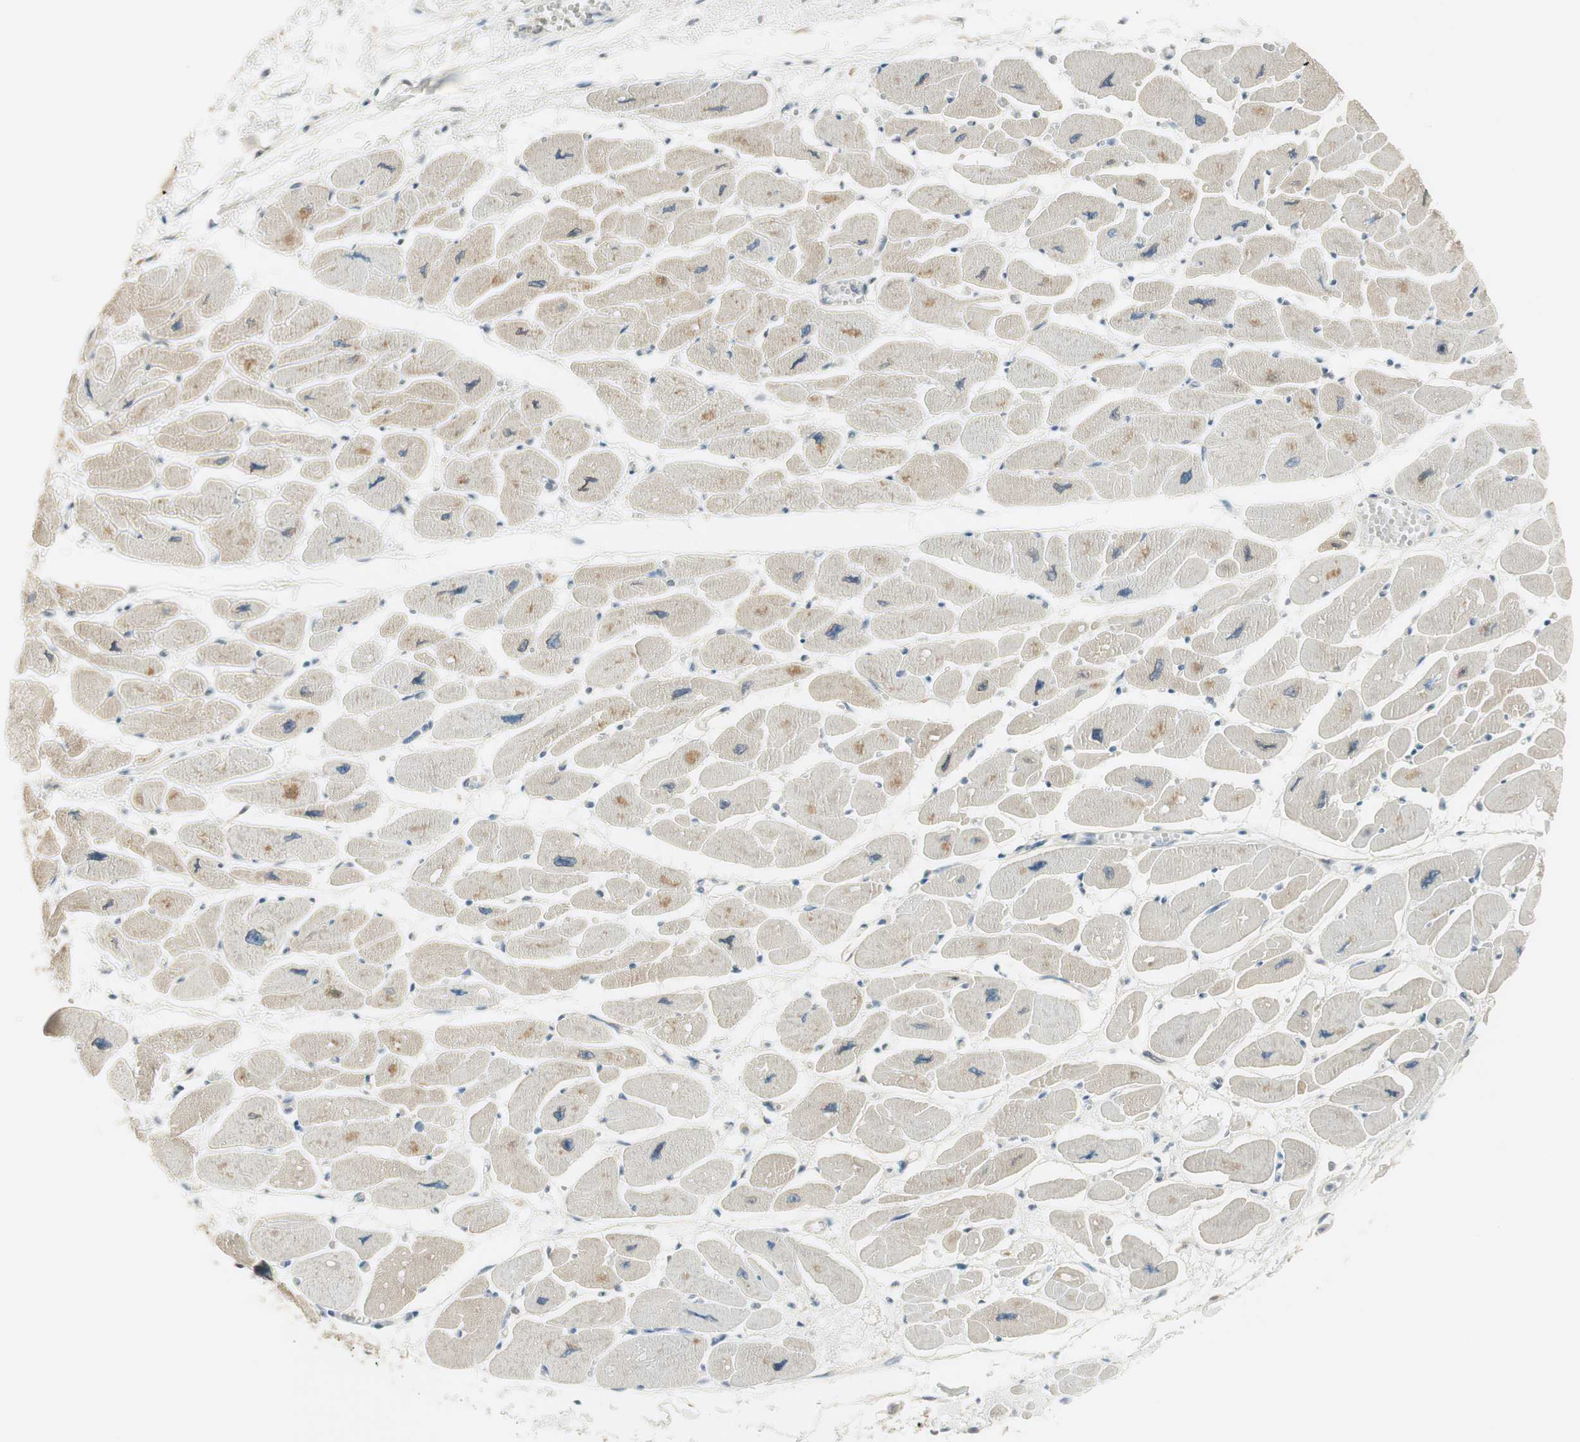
{"staining": {"intensity": "weak", "quantity": "<25%", "location": "cytoplasmic/membranous,nuclear"}, "tissue": "heart muscle", "cell_type": "Cardiomyocytes", "image_type": "normal", "snomed": [{"axis": "morphology", "description": "Normal tissue, NOS"}, {"axis": "topography", "description": "Heart"}], "caption": "A high-resolution micrograph shows immunohistochemistry staining of normal heart muscle, which exhibits no significant positivity in cardiomyocytes. The staining is performed using DAB brown chromogen with nuclei counter-stained in using hematoxylin.", "gene": "IPO5", "patient": {"sex": "female", "age": 54}}